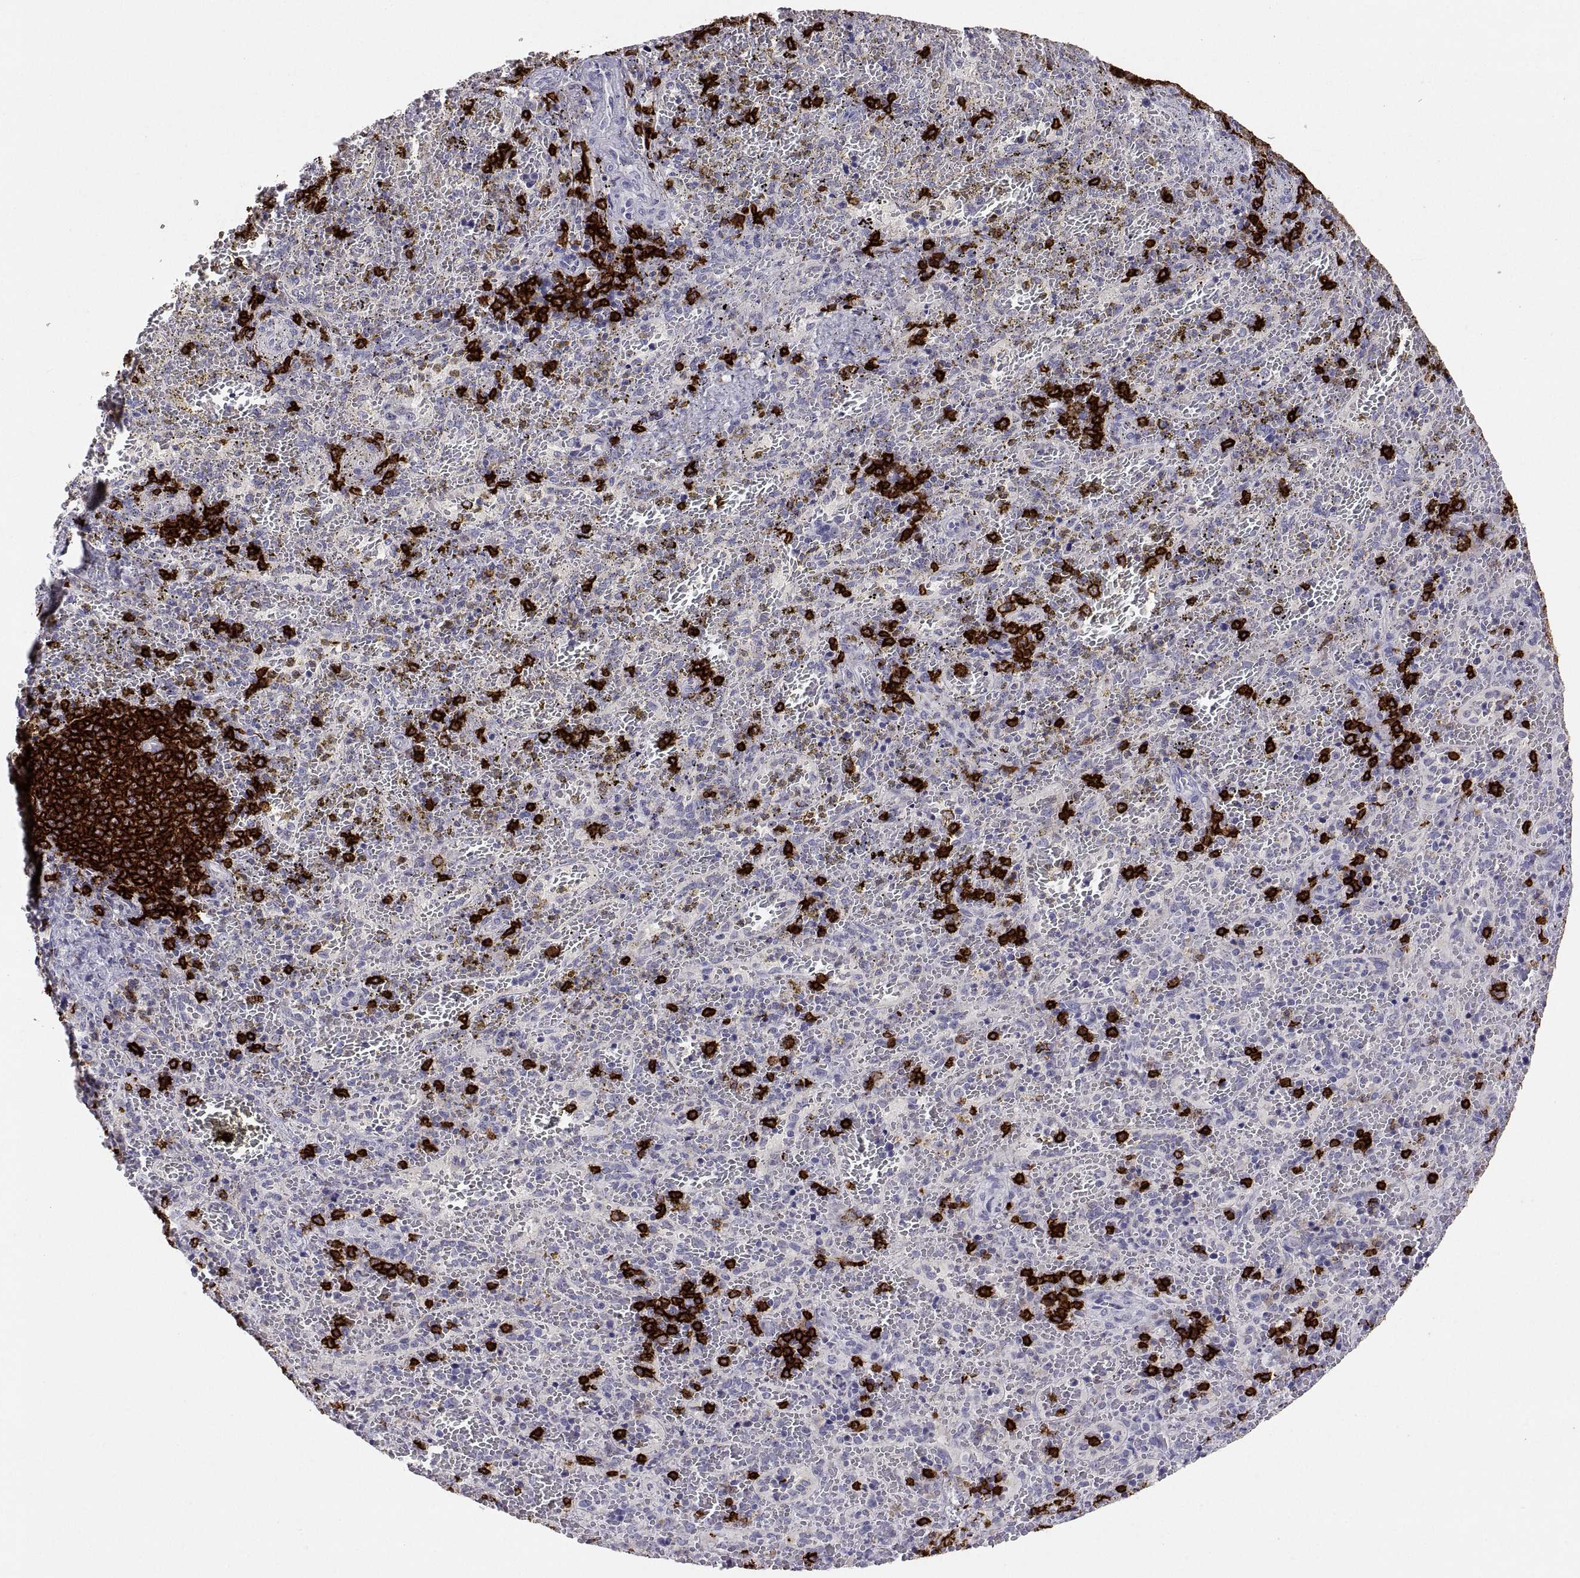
{"staining": {"intensity": "strong", "quantity": "<25%", "location": "cytoplasmic/membranous"}, "tissue": "spleen", "cell_type": "Cells in red pulp", "image_type": "normal", "snomed": [{"axis": "morphology", "description": "Normal tissue, NOS"}, {"axis": "topography", "description": "Spleen"}], "caption": "Immunohistochemical staining of unremarkable human spleen shows strong cytoplasmic/membranous protein expression in approximately <25% of cells in red pulp.", "gene": "MS4A1", "patient": {"sex": "female", "age": 50}}